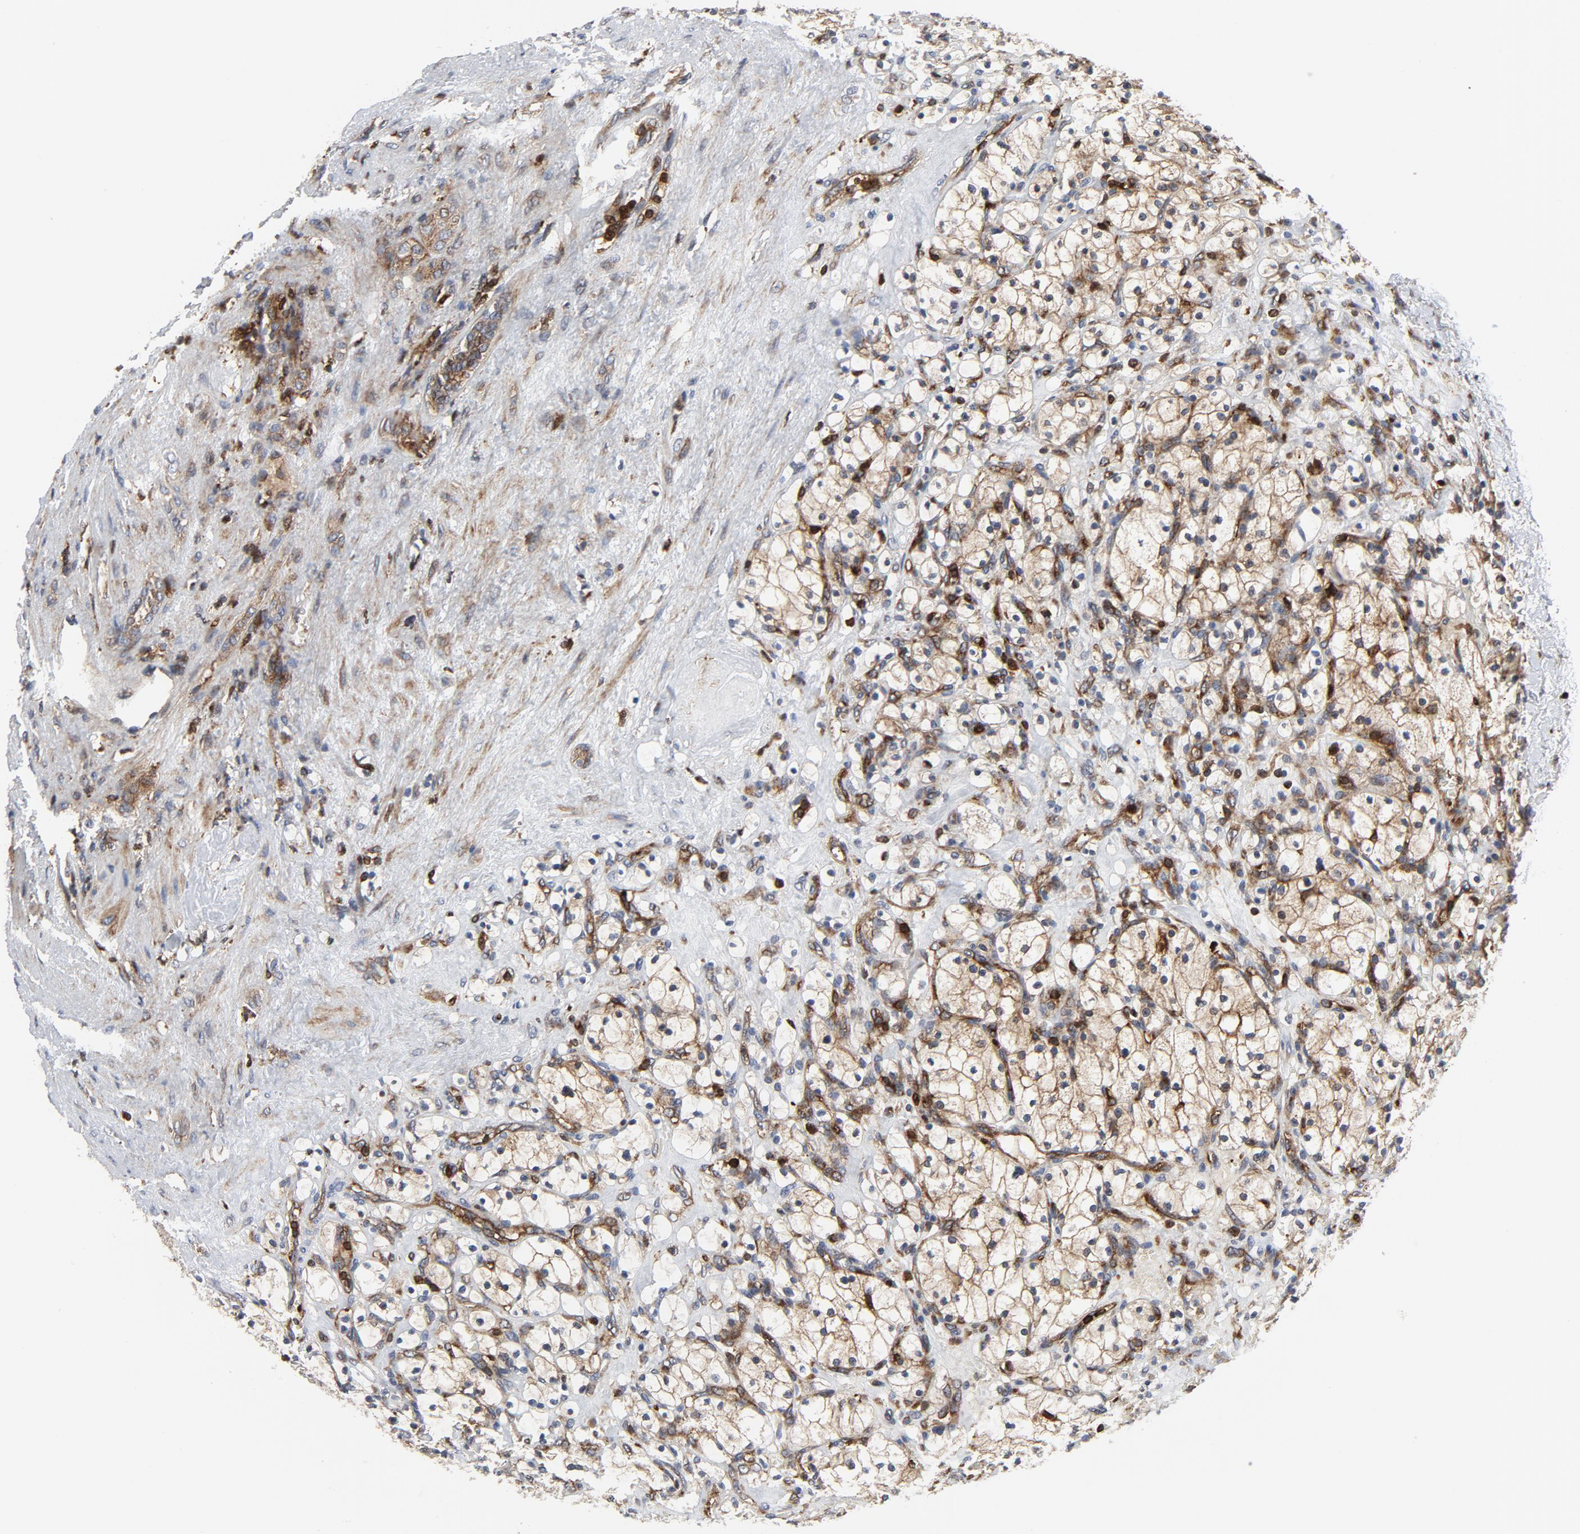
{"staining": {"intensity": "moderate", "quantity": ">75%", "location": "cytoplasmic/membranous"}, "tissue": "renal cancer", "cell_type": "Tumor cells", "image_type": "cancer", "snomed": [{"axis": "morphology", "description": "Adenocarcinoma, NOS"}, {"axis": "topography", "description": "Kidney"}], "caption": "A micrograph of human adenocarcinoma (renal) stained for a protein exhibits moderate cytoplasmic/membranous brown staining in tumor cells.", "gene": "YES1", "patient": {"sex": "female", "age": 83}}